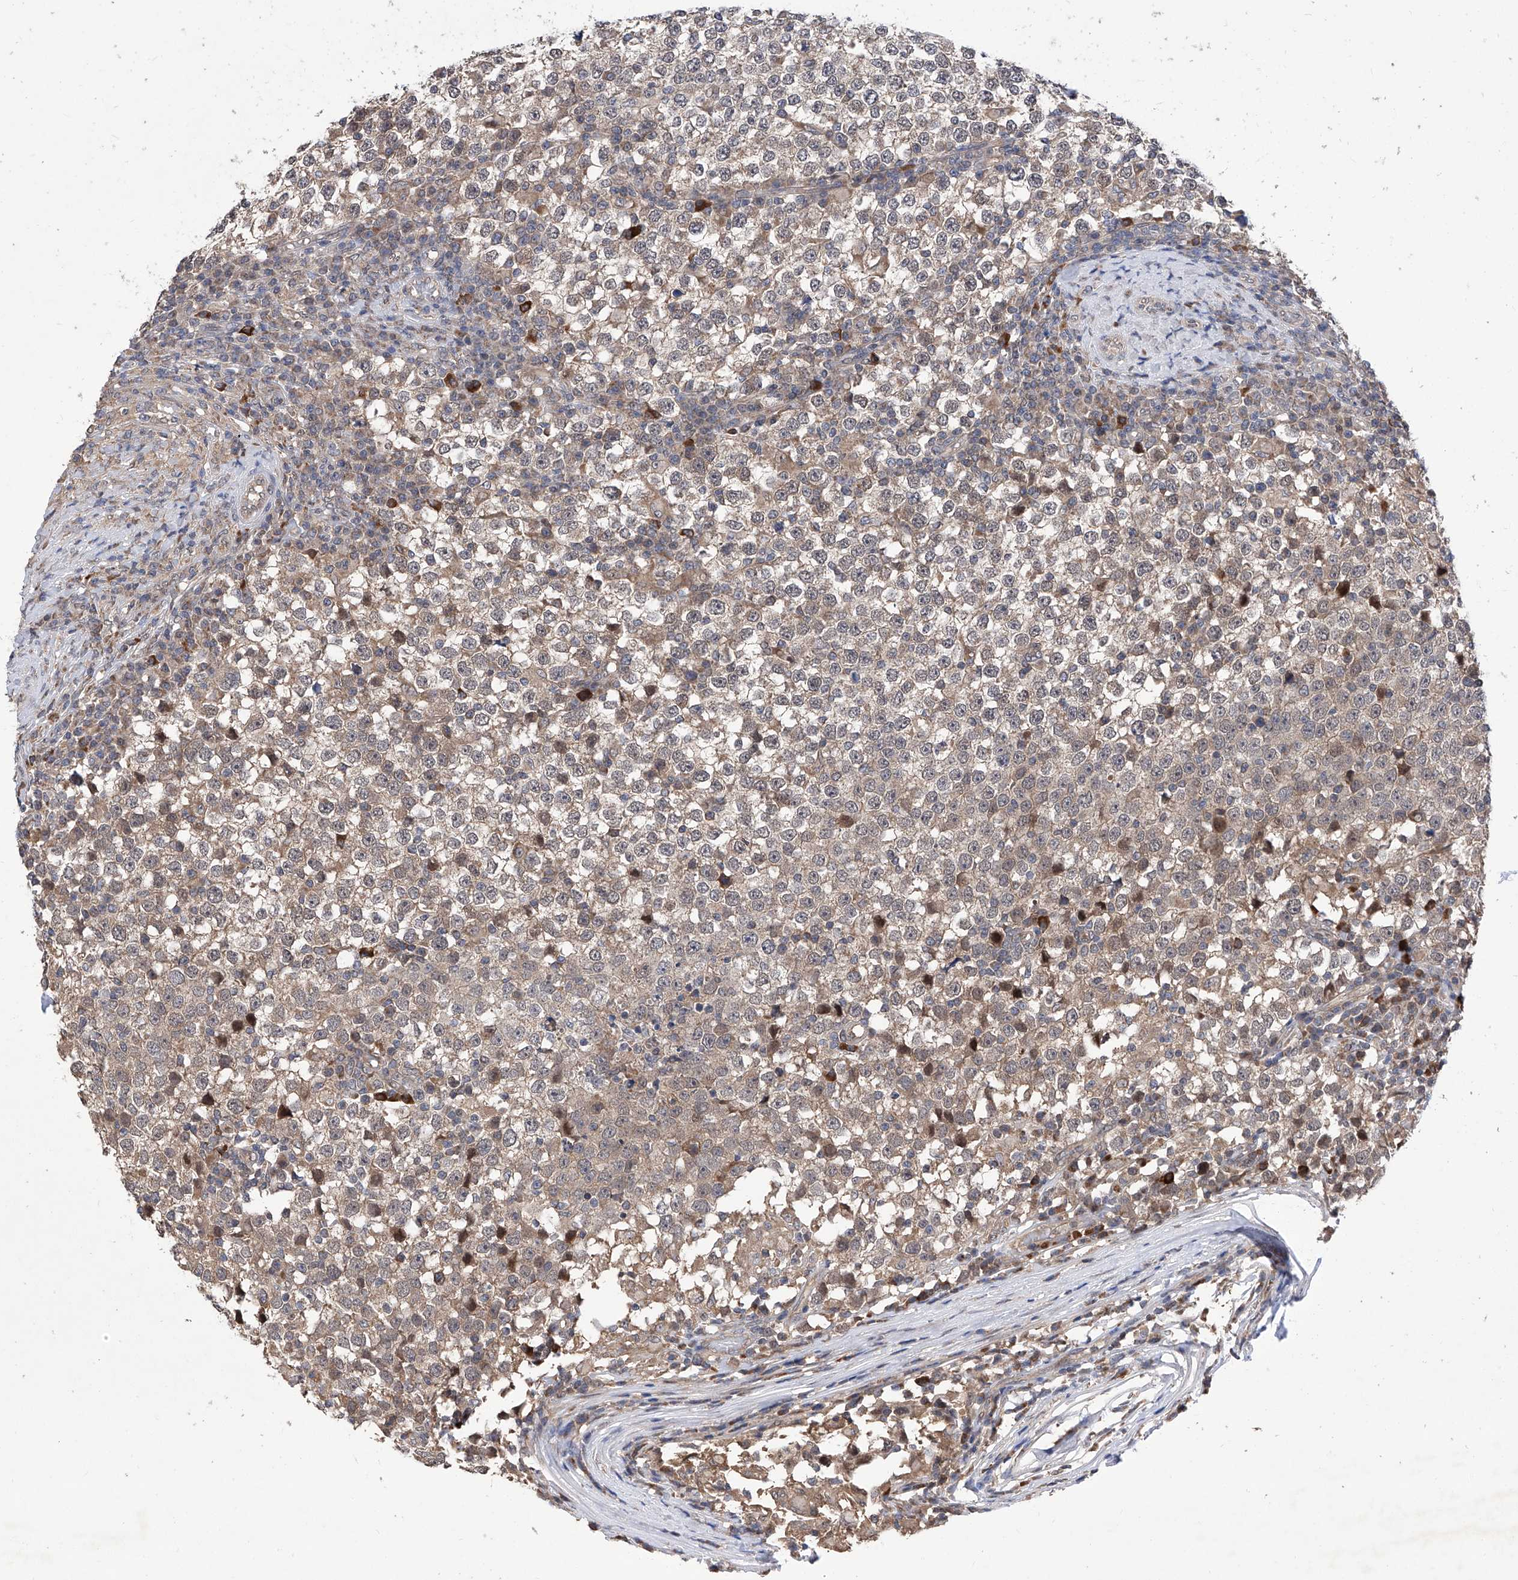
{"staining": {"intensity": "weak", "quantity": "25%-75%", "location": "cytoplasmic/membranous"}, "tissue": "testis cancer", "cell_type": "Tumor cells", "image_type": "cancer", "snomed": [{"axis": "morphology", "description": "Seminoma, NOS"}, {"axis": "topography", "description": "Testis"}], "caption": "Immunohistochemistry histopathology image of seminoma (testis) stained for a protein (brown), which demonstrates low levels of weak cytoplasmic/membranous expression in approximately 25%-75% of tumor cells.", "gene": "USP45", "patient": {"sex": "male", "age": 65}}